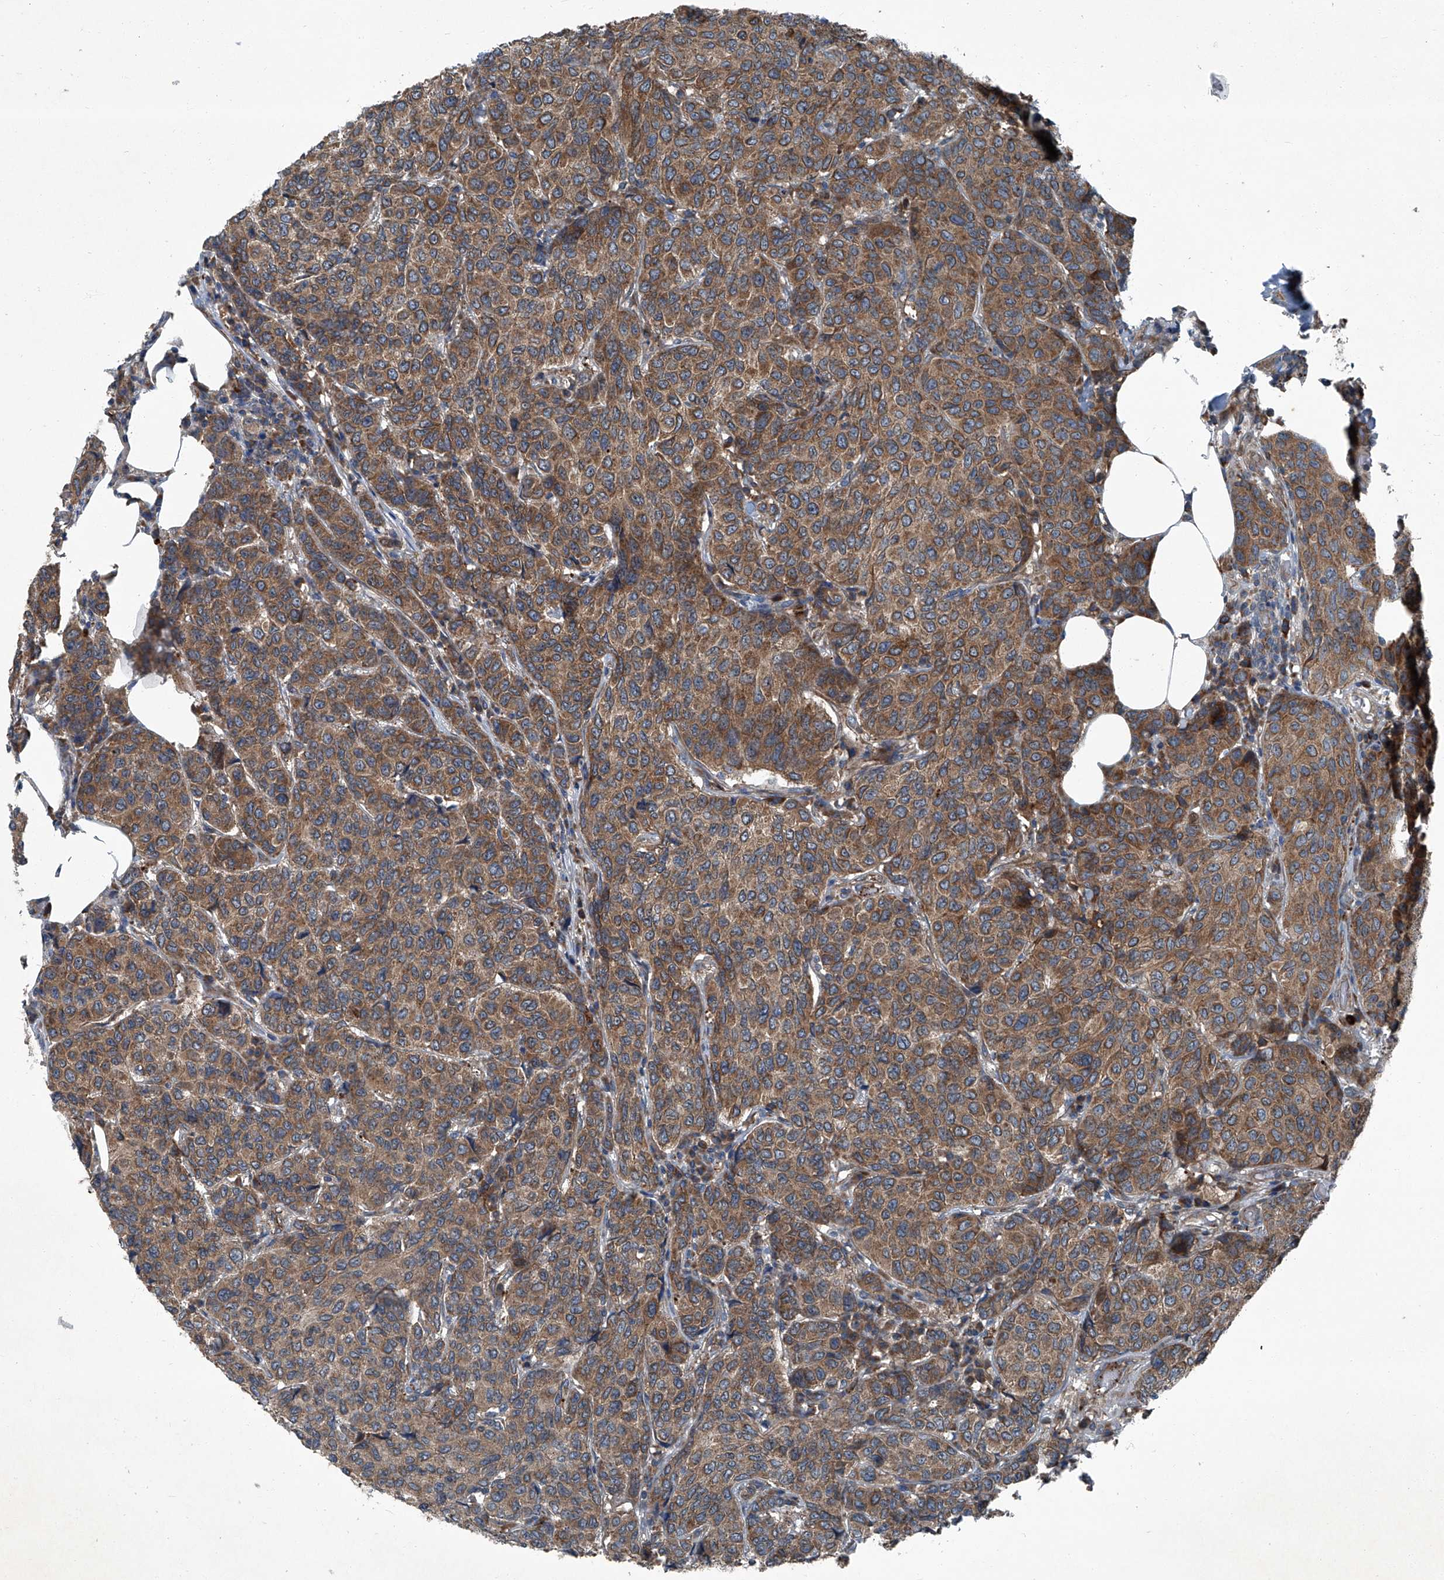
{"staining": {"intensity": "strong", "quantity": ">75%", "location": "cytoplasmic/membranous"}, "tissue": "breast cancer", "cell_type": "Tumor cells", "image_type": "cancer", "snomed": [{"axis": "morphology", "description": "Duct carcinoma"}, {"axis": "topography", "description": "Breast"}], "caption": "Brown immunohistochemical staining in human breast cancer displays strong cytoplasmic/membranous staining in approximately >75% of tumor cells.", "gene": "SENP2", "patient": {"sex": "female", "age": 55}}